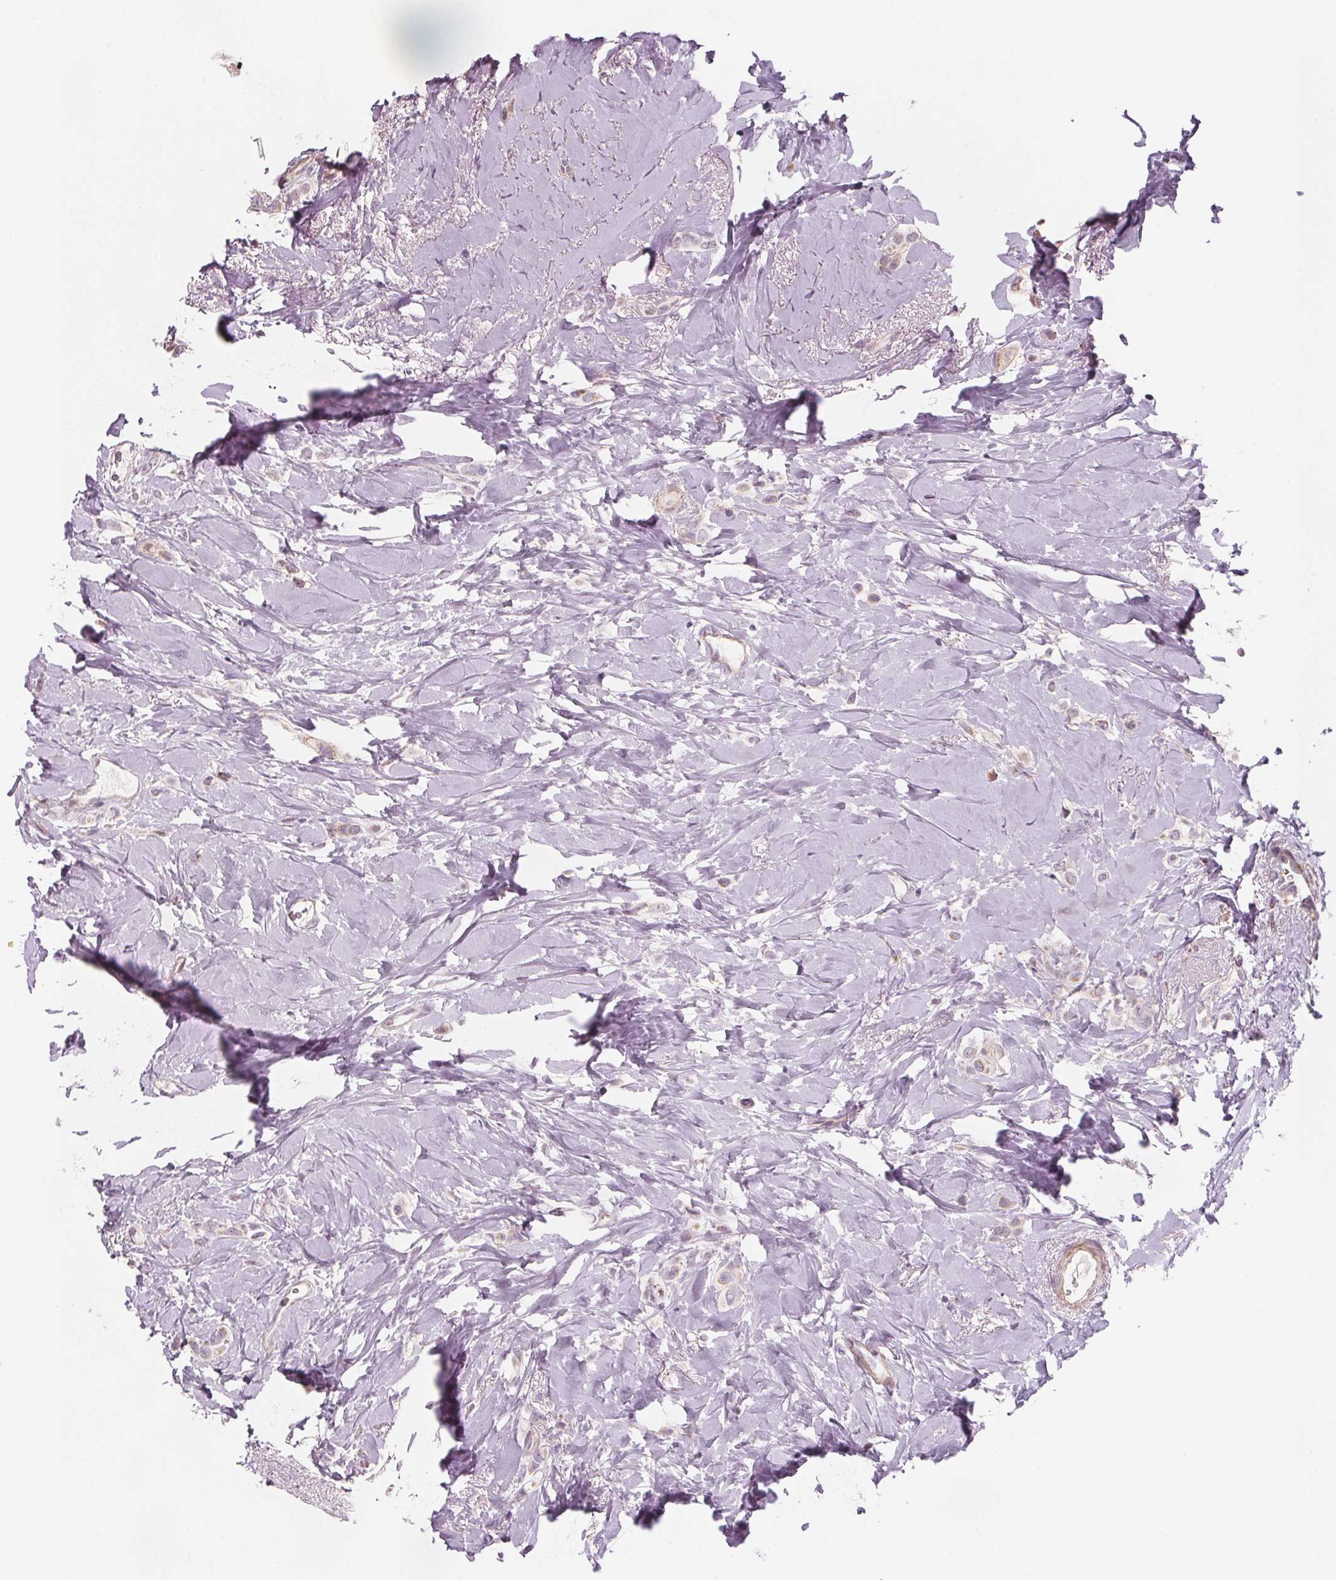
{"staining": {"intensity": "negative", "quantity": "none", "location": "none"}, "tissue": "breast cancer", "cell_type": "Tumor cells", "image_type": "cancer", "snomed": [{"axis": "morphology", "description": "Lobular carcinoma"}, {"axis": "topography", "description": "Breast"}], "caption": "The image shows no significant expression in tumor cells of breast cancer (lobular carcinoma).", "gene": "ADAM33", "patient": {"sex": "female", "age": 66}}